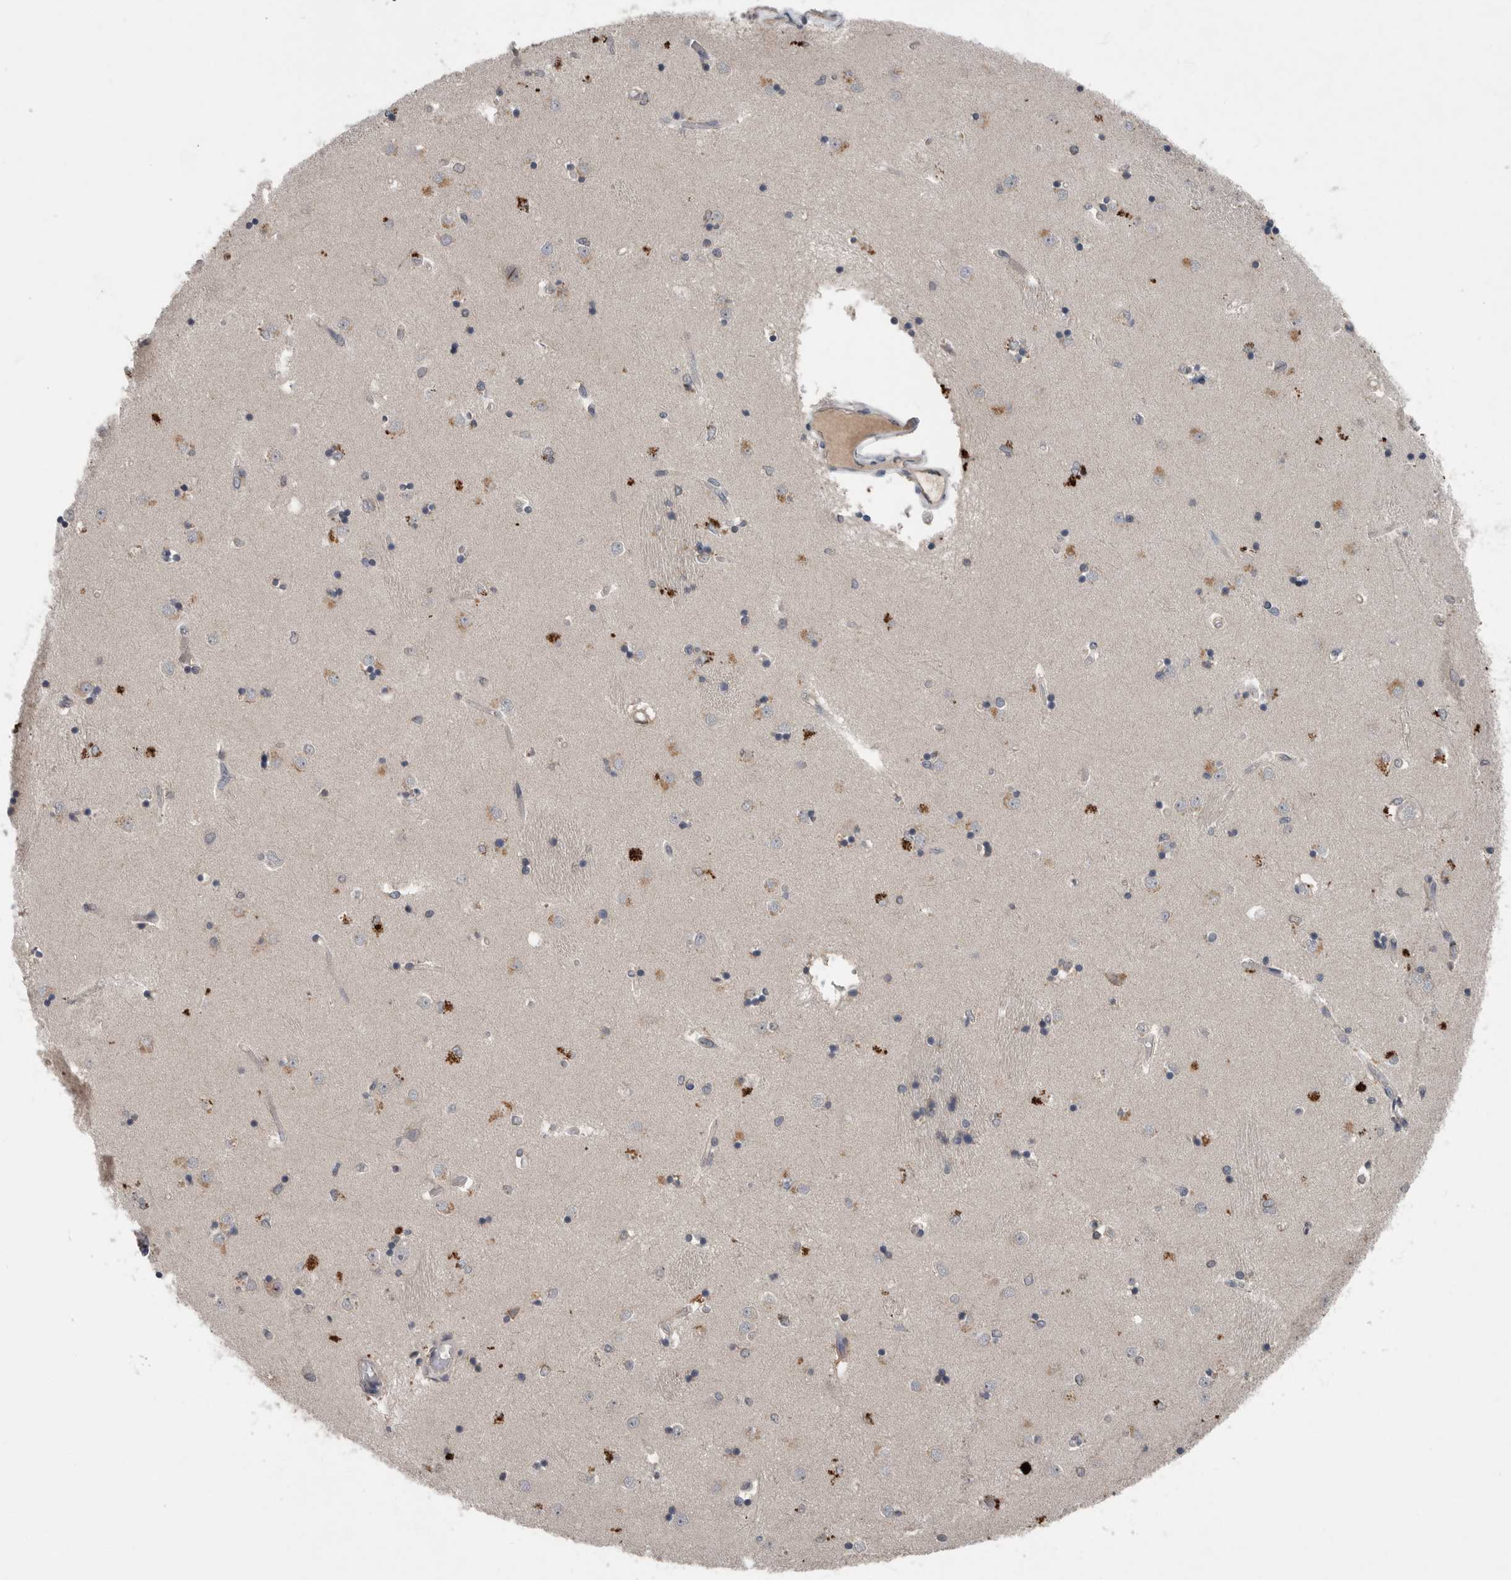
{"staining": {"intensity": "moderate", "quantity": "<25%", "location": "cytoplasmic/membranous"}, "tissue": "caudate", "cell_type": "Glial cells", "image_type": "normal", "snomed": [{"axis": "morphology", "description": "Normal tissue, NOS"}, {"axis": "topography", "description": "Lateral ventricle wall"}], "caption": "The image reveals staining of benign caudate, revealing moderate cytoplasmic/membranous protein staining (brown color) within glial cells. (DAB (3,3'-diaminobenzidine) = brown stain, brightfield microscopy at high magnification).", "gene": "SCP2", "patient": {"sex": "male", "age": 45}}